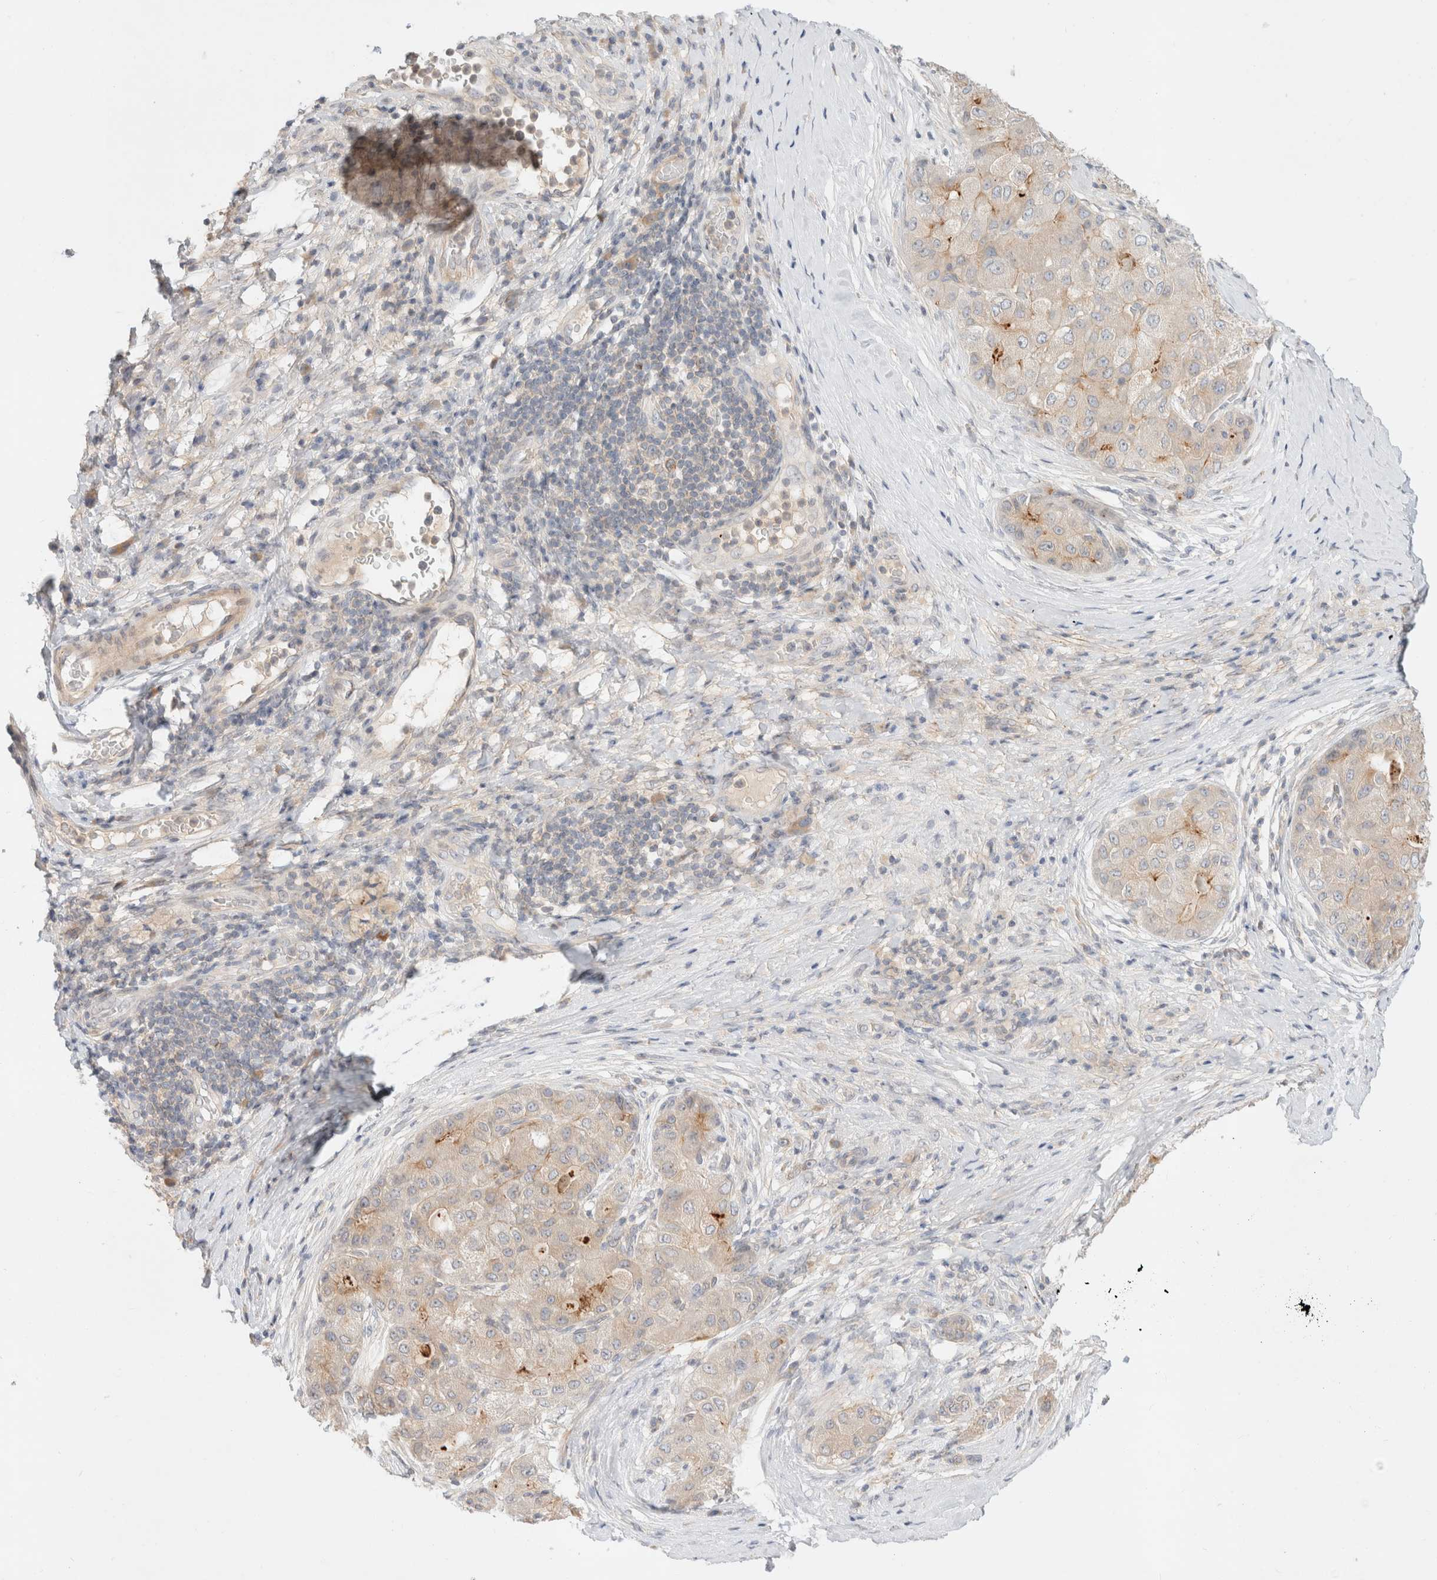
{"staining": {"intensity": "weak", "quantity": "<25%", "location": "cytoplasmic/membranous"}, "tissue": "liver cancer", "cell_type": "Tumor cells", "image_type": "cancer", "snomed": [{"axis": "morphology", "description": "Carcinoma, Hepatocellular, NOS"}, {"axis": "topography", "description": "Liver"}], "caption": "Immunohistochemistry image of liver hepatocellular carcinoma stained for a protein (brown), which reveals no staining in tumor cells. The staining was performed using DAB to visualize the protein expression in brown, while the nuclei were stained in blue with hematoxylin (Magnification: 20x).", "gene": "MARK3", "patient": {"sex": "male", "age": 80}}